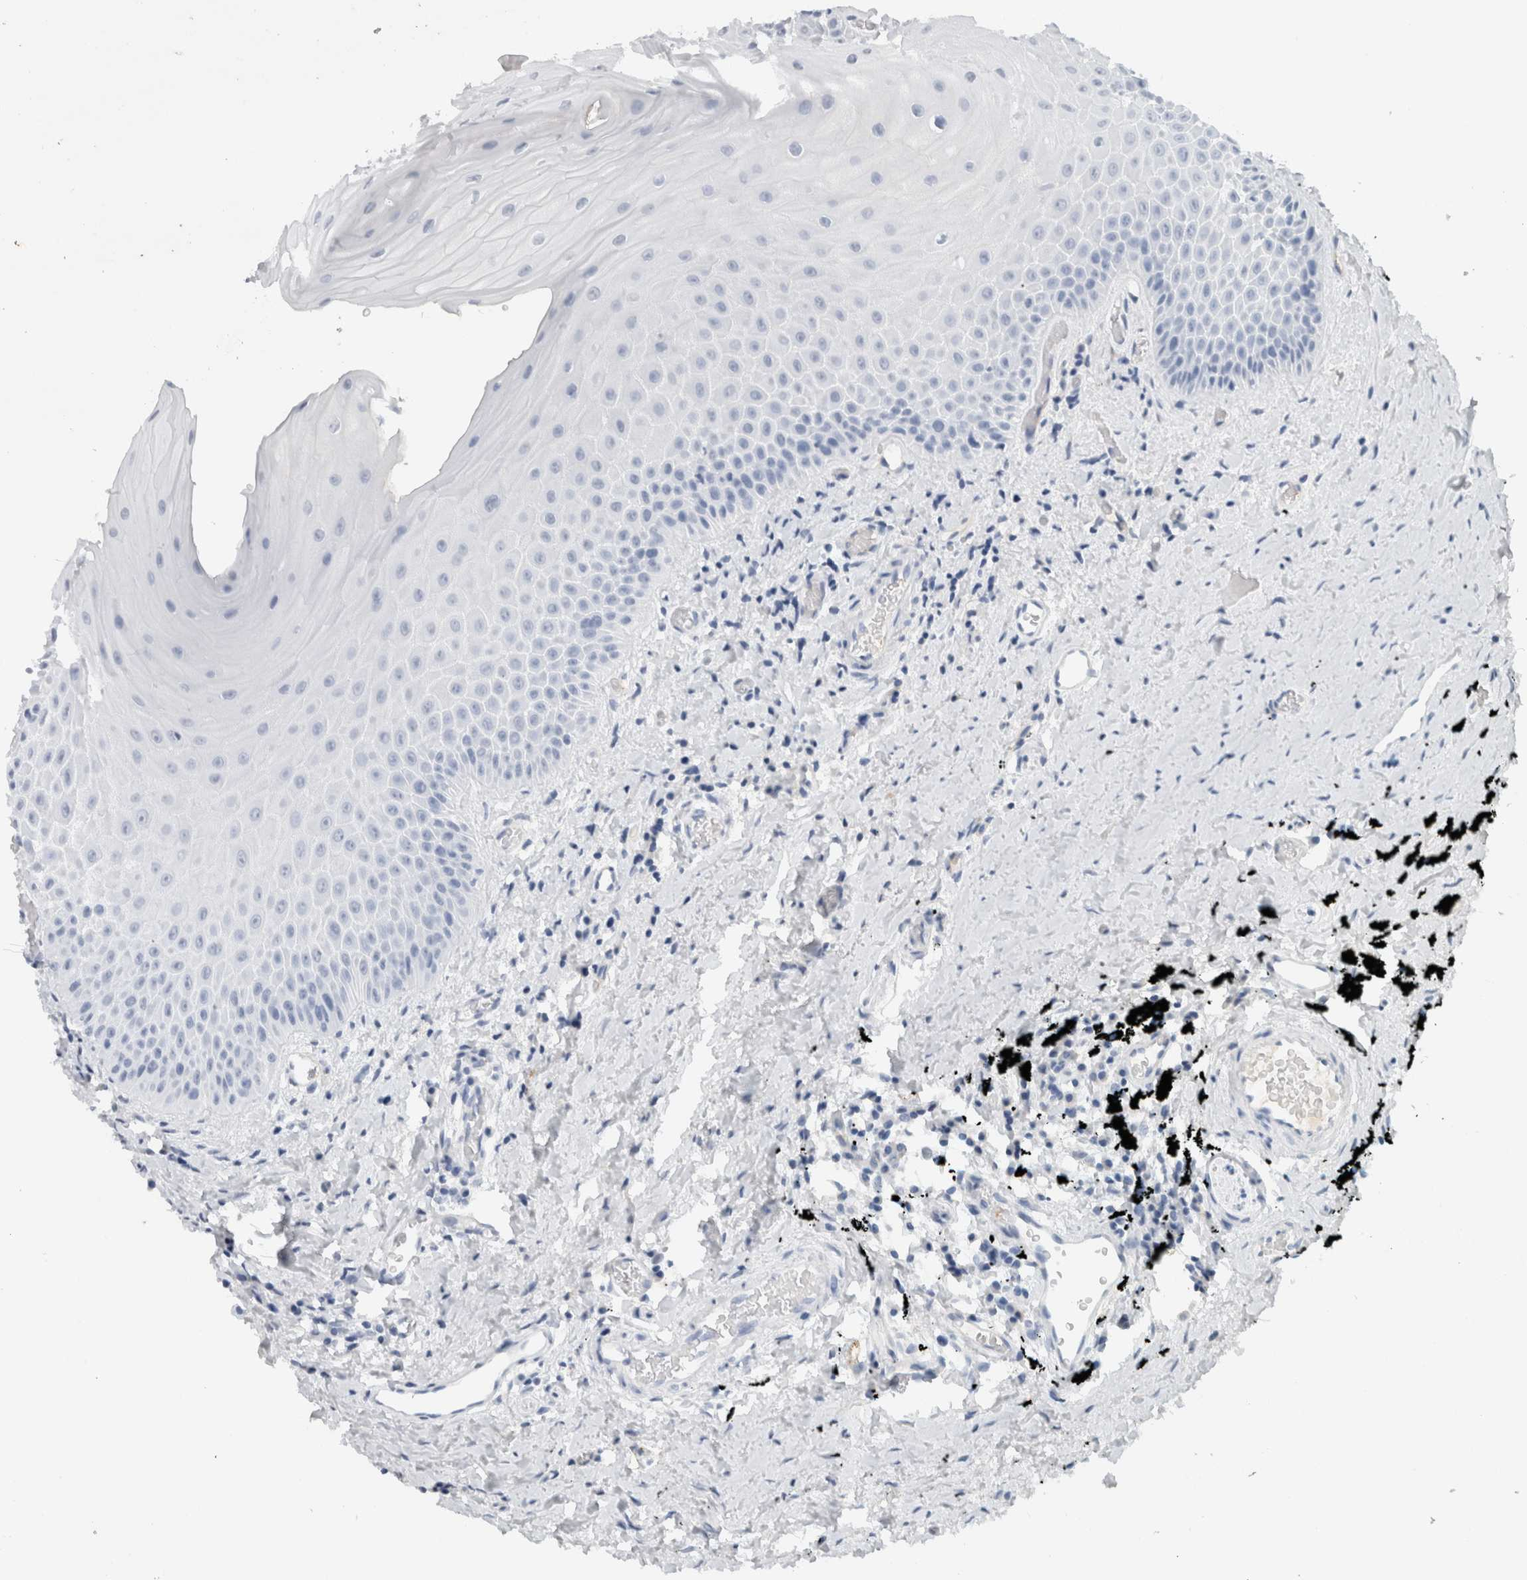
{"staining": {"intensity": "negative", "quantity": "none", "location": "none"}, "tissue": "oral mucosa", "cell_type": "Squamous epithelial cells", "image_type": "normal", "snomed": [{"axis": "morphology", "description": "Normal tissue, NOS"}, {"axis": "topography", "description": "Oral tissue"}], "caption": "Immunohistochemical staining of benign human oral mucosa demonstrates no significant expression in squamous epithelial cells. (DAB (3,3'-diaminobenzidine) IHC with hematoxylin counter stain).", "gene": "CD36", "patient": {"sex": "male", "age": 66}}